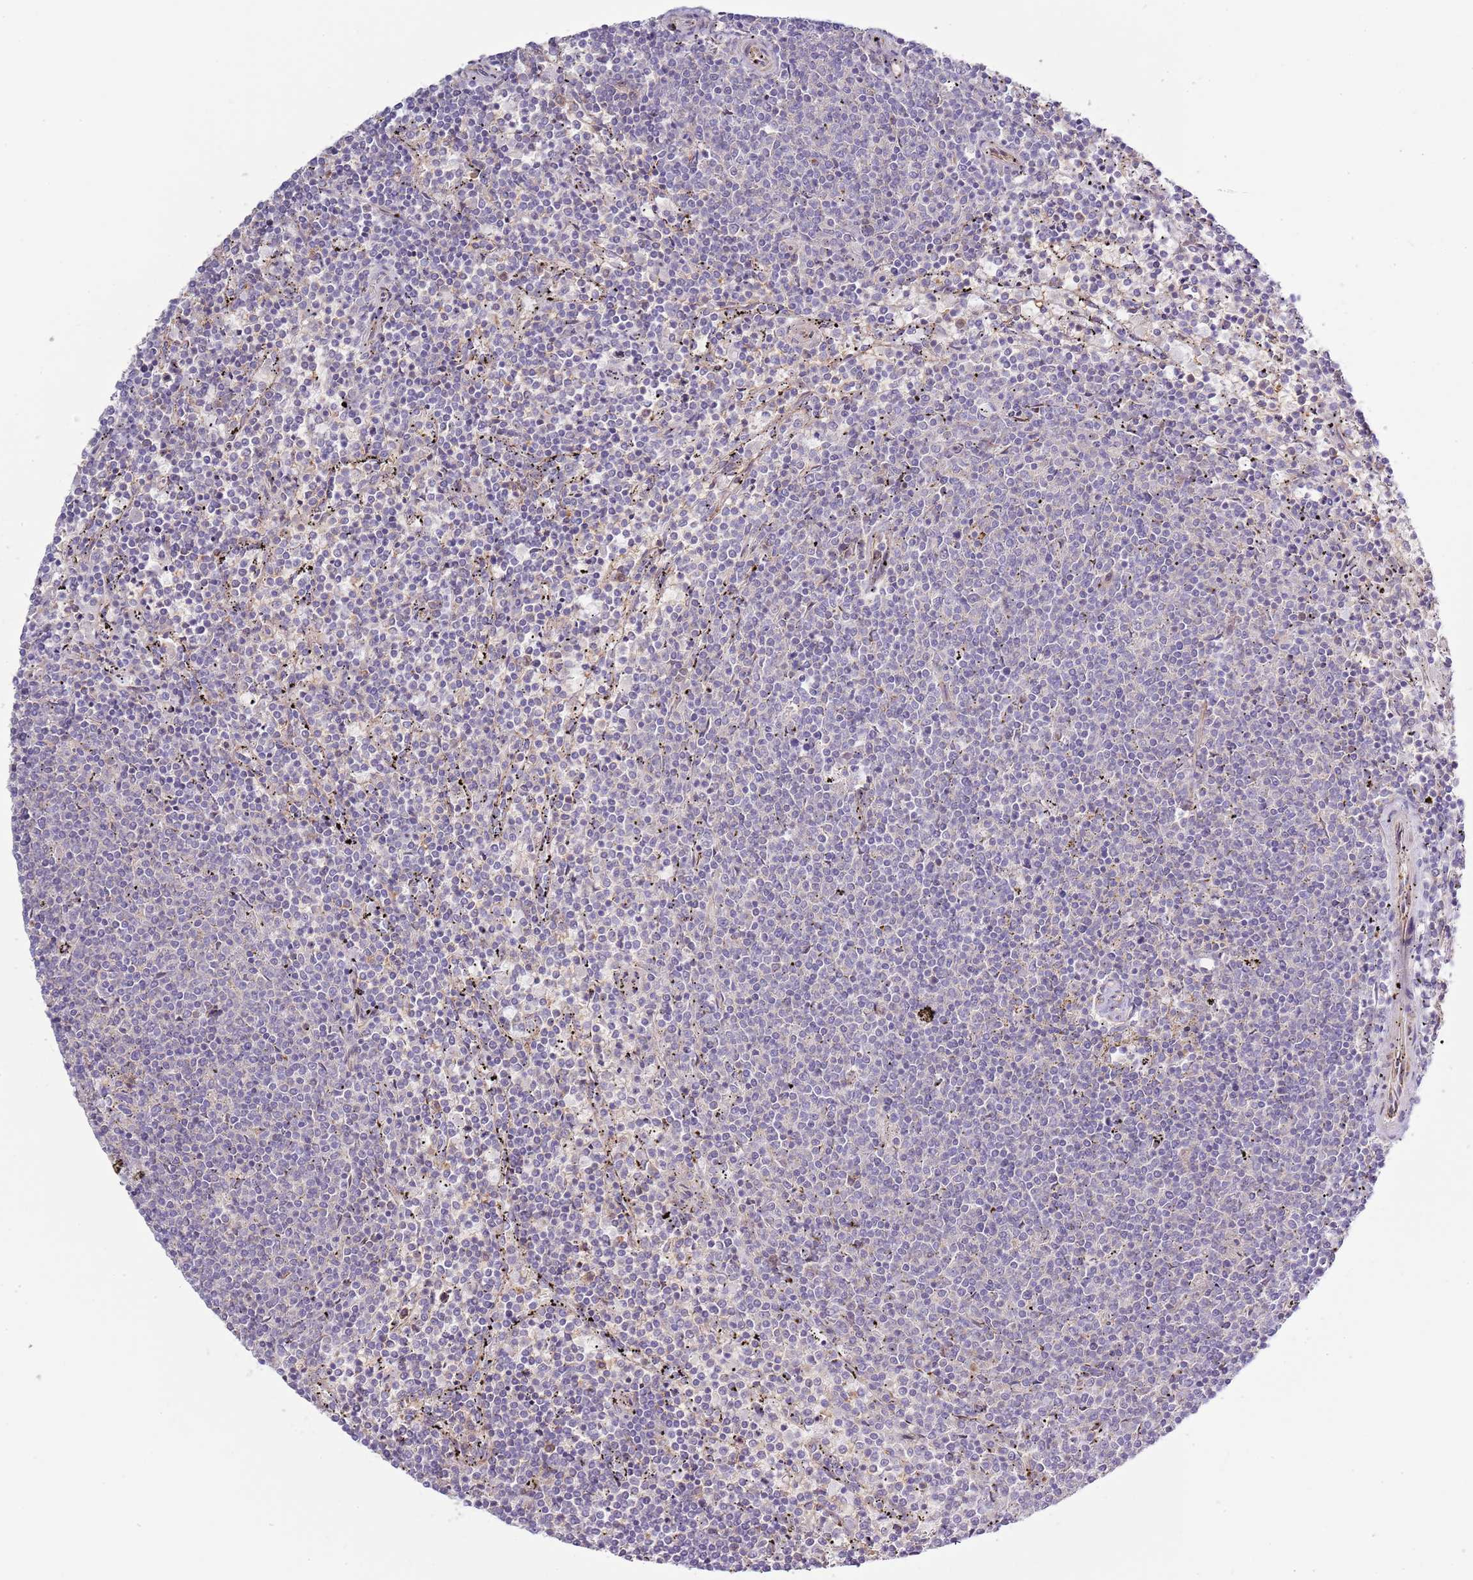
{"staining": {"intensity": "negative", "quantity": "none", "location": "none"}, "tissue": "lymphoma", "cell_type": "Tumor cells", "image_type": "cancer", "snomed": [{"axis": "morphology", "description": "Malignant lymphoma, non-Hodgkin's type, Low grade"}, {"axis": "topography", "description": "Spleen"}], "caption": "IHC photomicrograph of lymphoma stained for a protein (brown), which displays no expression in tumor cells. The staining is performed using DAB brown chromogen with nuclei counter-stained in using hematoxylin.", "gene": "LPIN2", "patient": {"sex": "female", "age": 50}}